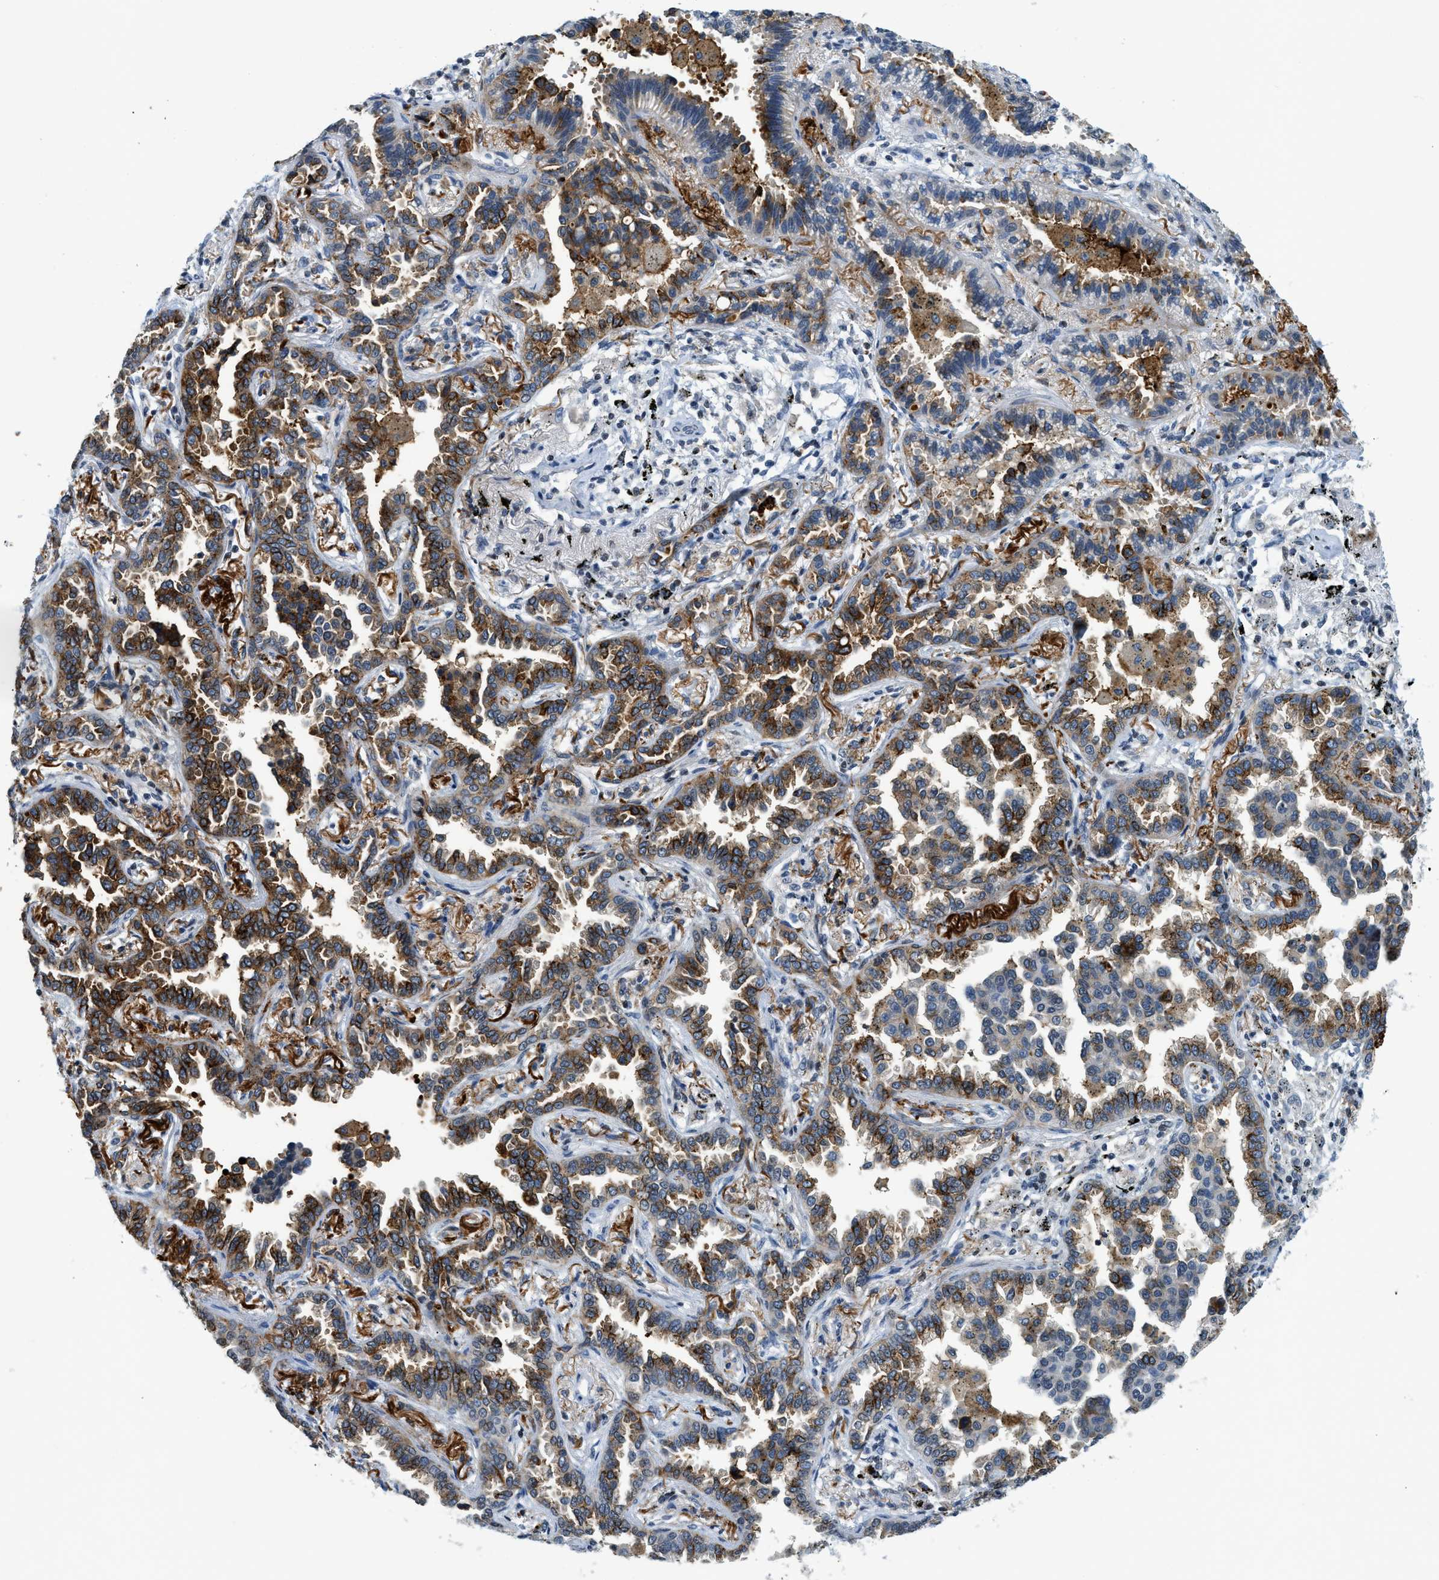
{"staining": {"intensity": "strong", "quantity": ">75%", "location": "cytoplasmic/membranous"}, "tissue": "lung cancer", "cell_type": "Tumor cells", "image_type": "cancer", "snomed": [{"axis": "morphology", "description": "Normal tissue, NOS"}, {"axis": "morphology", "description": "Adenocarcinoma, NOS"}, {"axis": "topography", "description": "Lung"}], "caption": "IHC (DAB (3,3'-diaminobenzidine)) staining of lung adenocarcinoma reveals strong cytoplasmic/membranous protein positivity in approximately >75% of tumor cells.", "gene": "UVRAG", "patient": {"sex": "male", "age": 59}}